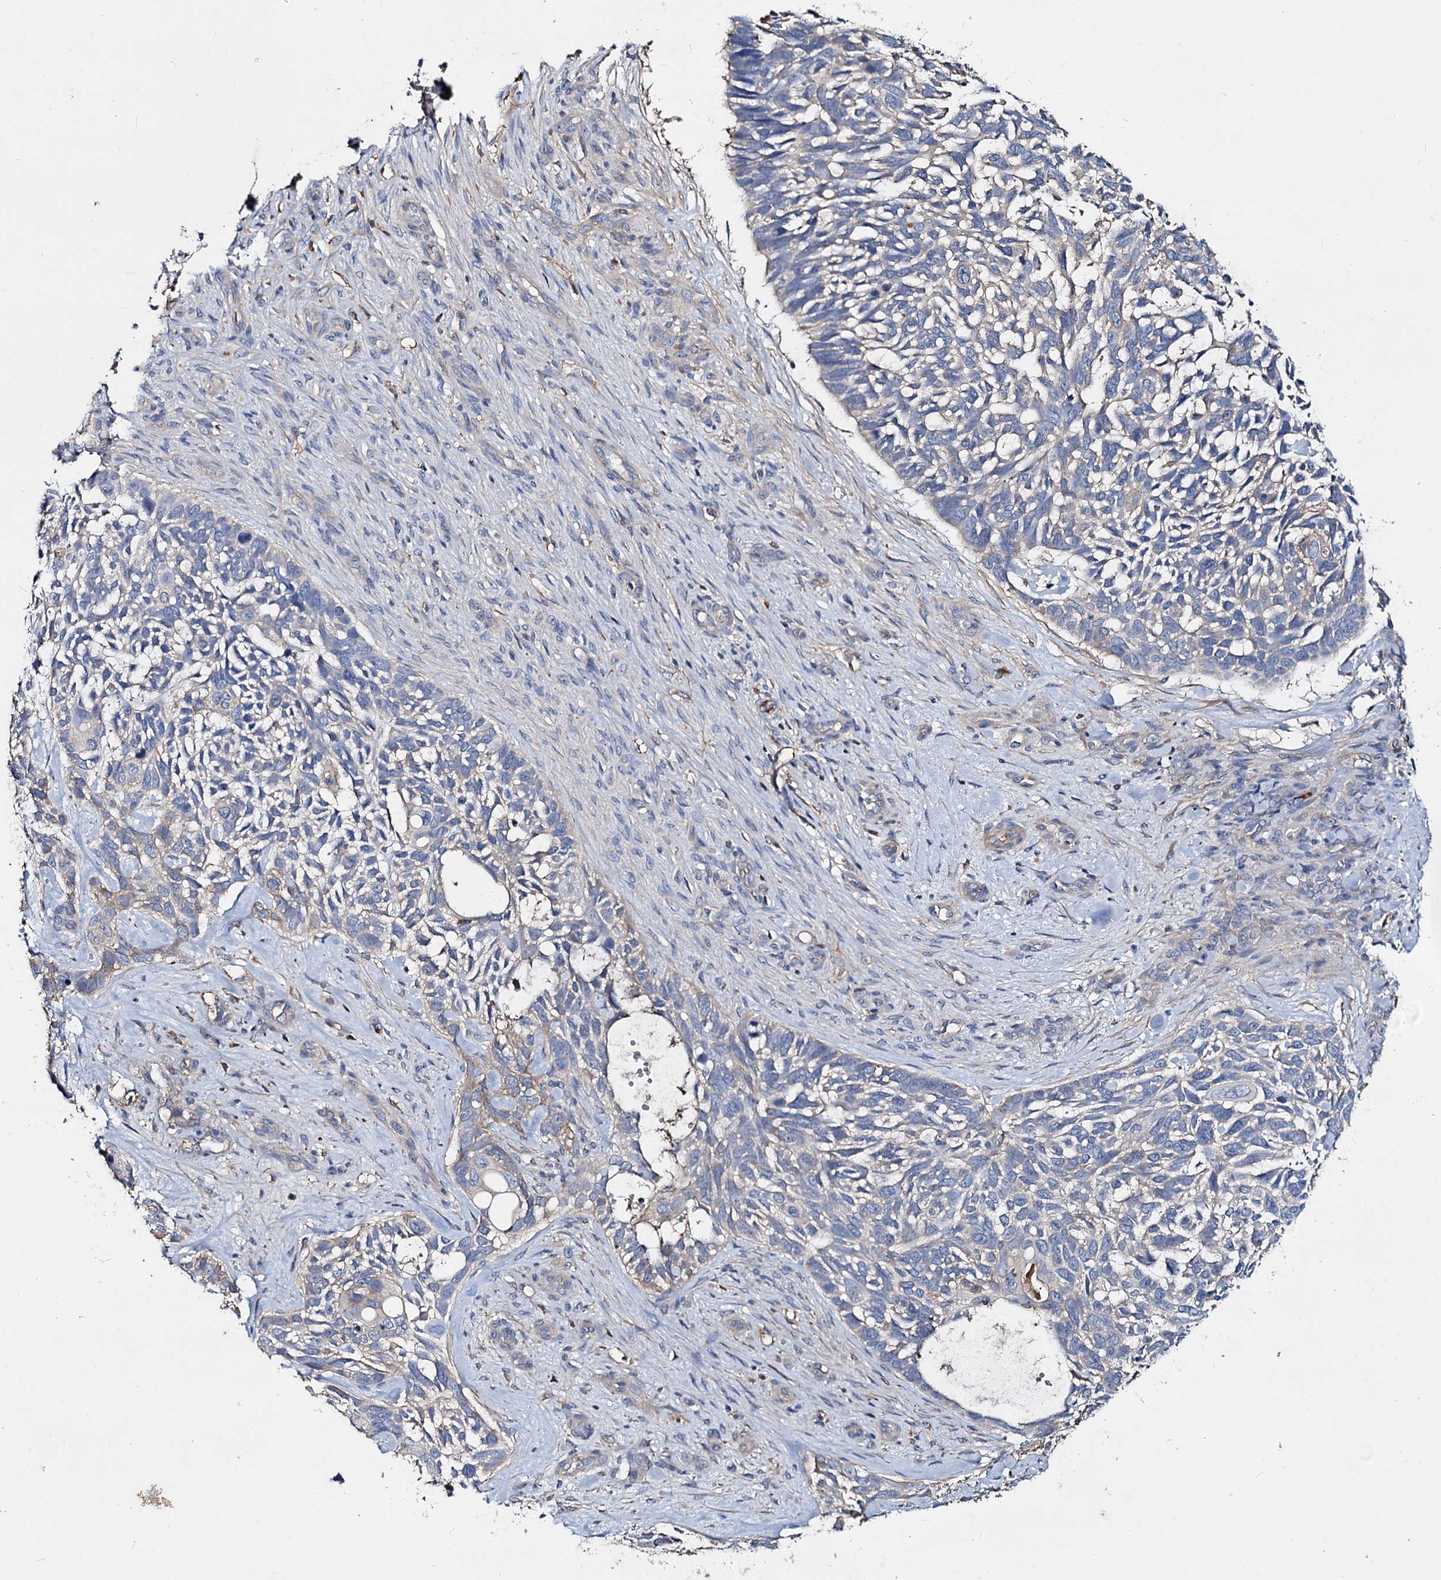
{"staining": {"intensity": "weak", "quantity": "<25%", "location": "cytoplasmic/membranous"}, "tissue": "skin cancer", "cell_type": "Tumor cells", "image_type": "cancer", "snomed": [{"axis": "morphology", "description": "Basal cell carcinoma"}, {"axis": "topography", "description": "Skin"}], "caption": "This is an immunohistochemistry micrograph of human skin cancer (basal cell carcinoma). There is no staining in tumor cells.", "gene": "ACY3", "patient": {"sex": "male", "age": 88}}